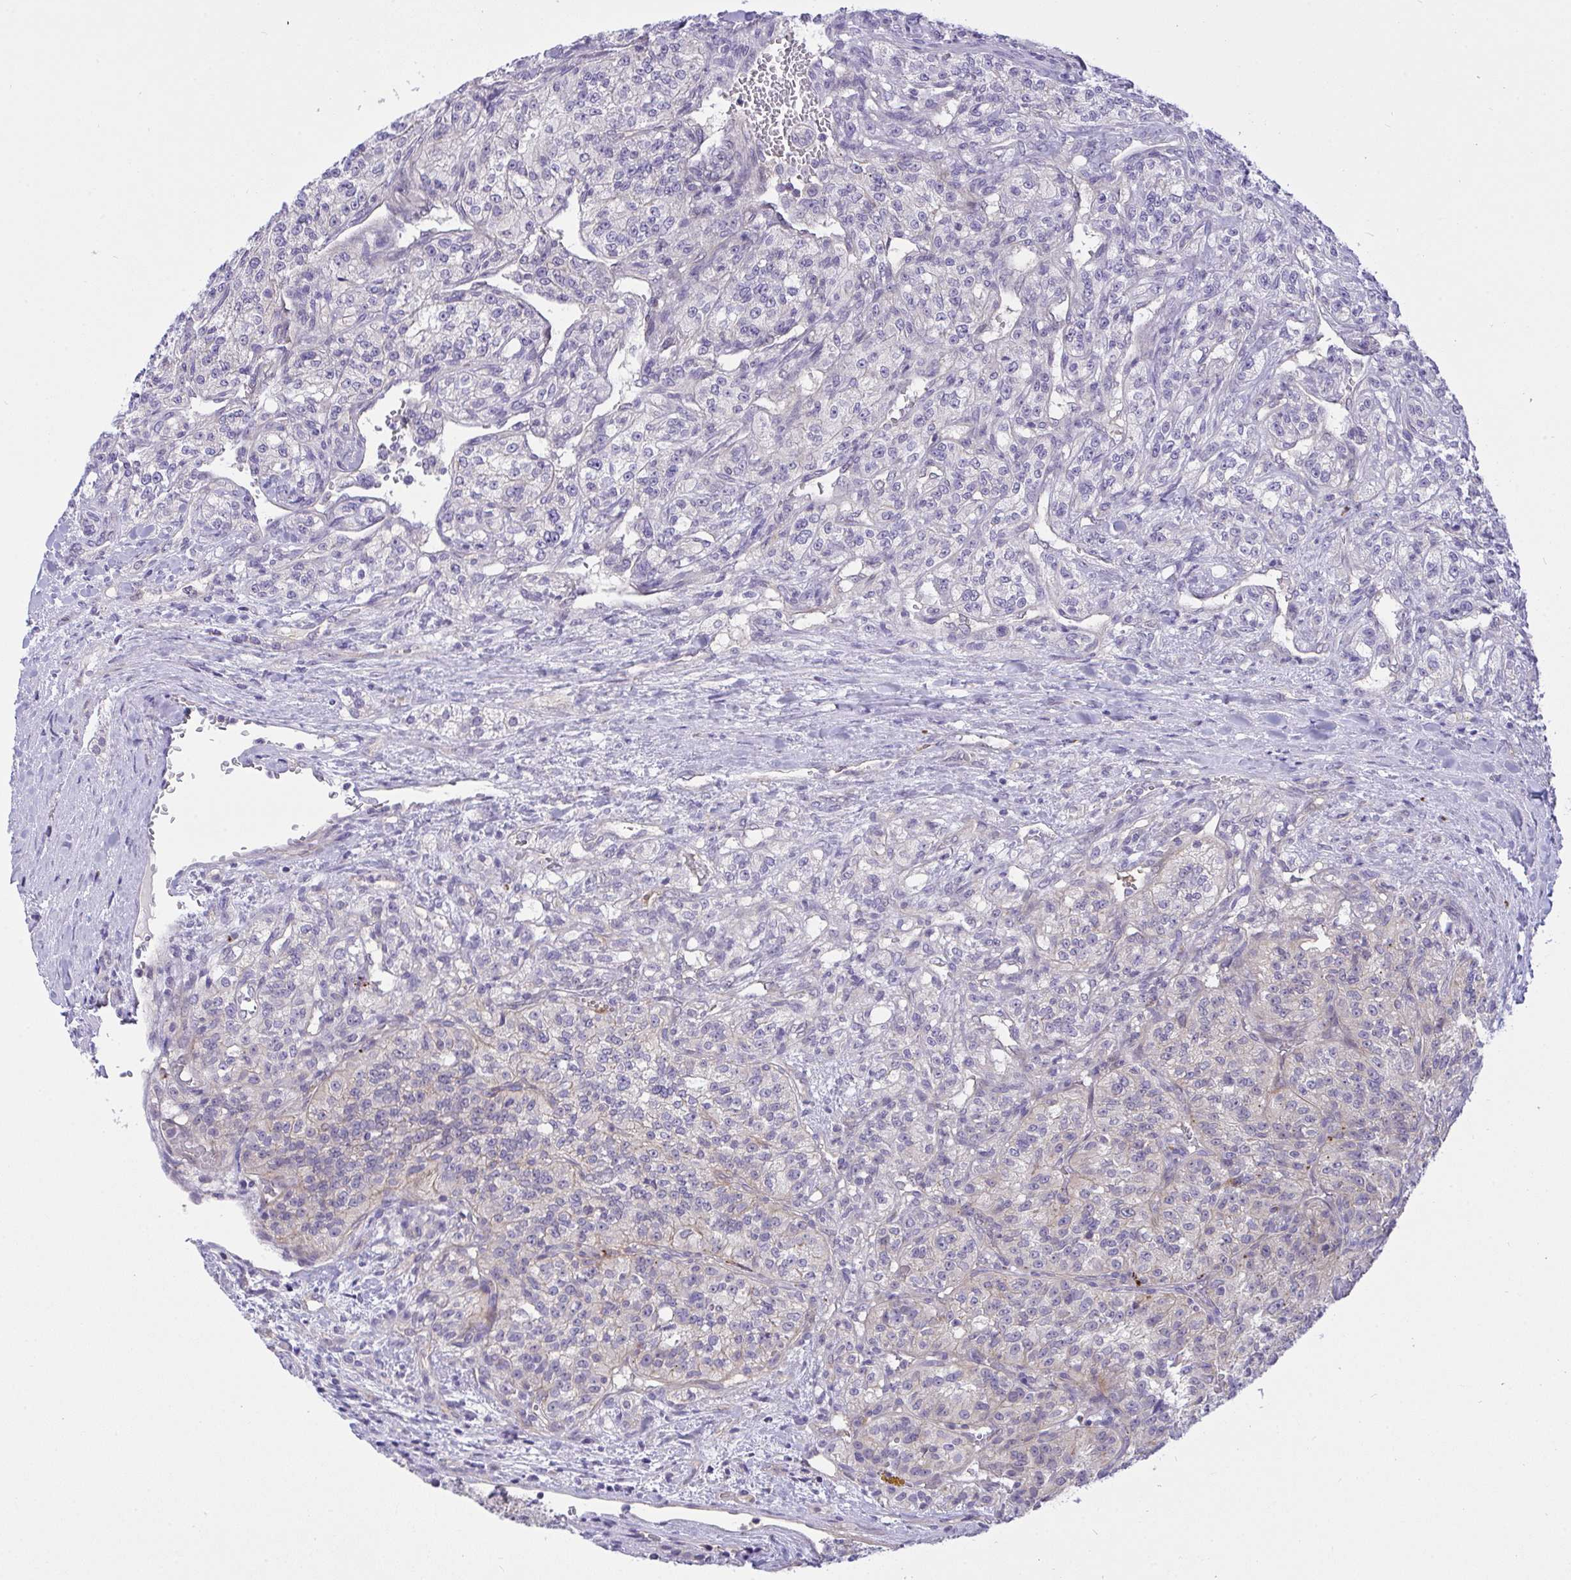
{"staining": {"intensity": "negative", "quantity": "none", "location": "none"}, "tissue": "renal cancer", "cell_type": "Tumor cells", "image_type": "cancer", "snomed": [{"axis": "morphology", "description": "Adenocarcinoma, NOS"}, {"axis": "topography", "description": "Kidney"}], "caption": "IHC histopathology image of neoplastic tissue: renal adenocarcinoma stained with DAB (3,3'-diaminobenzidine) displays no significant protein staining in tumor cells.", "gene": "HOXD12", "patient": {"sex": "female", "age": 63}}